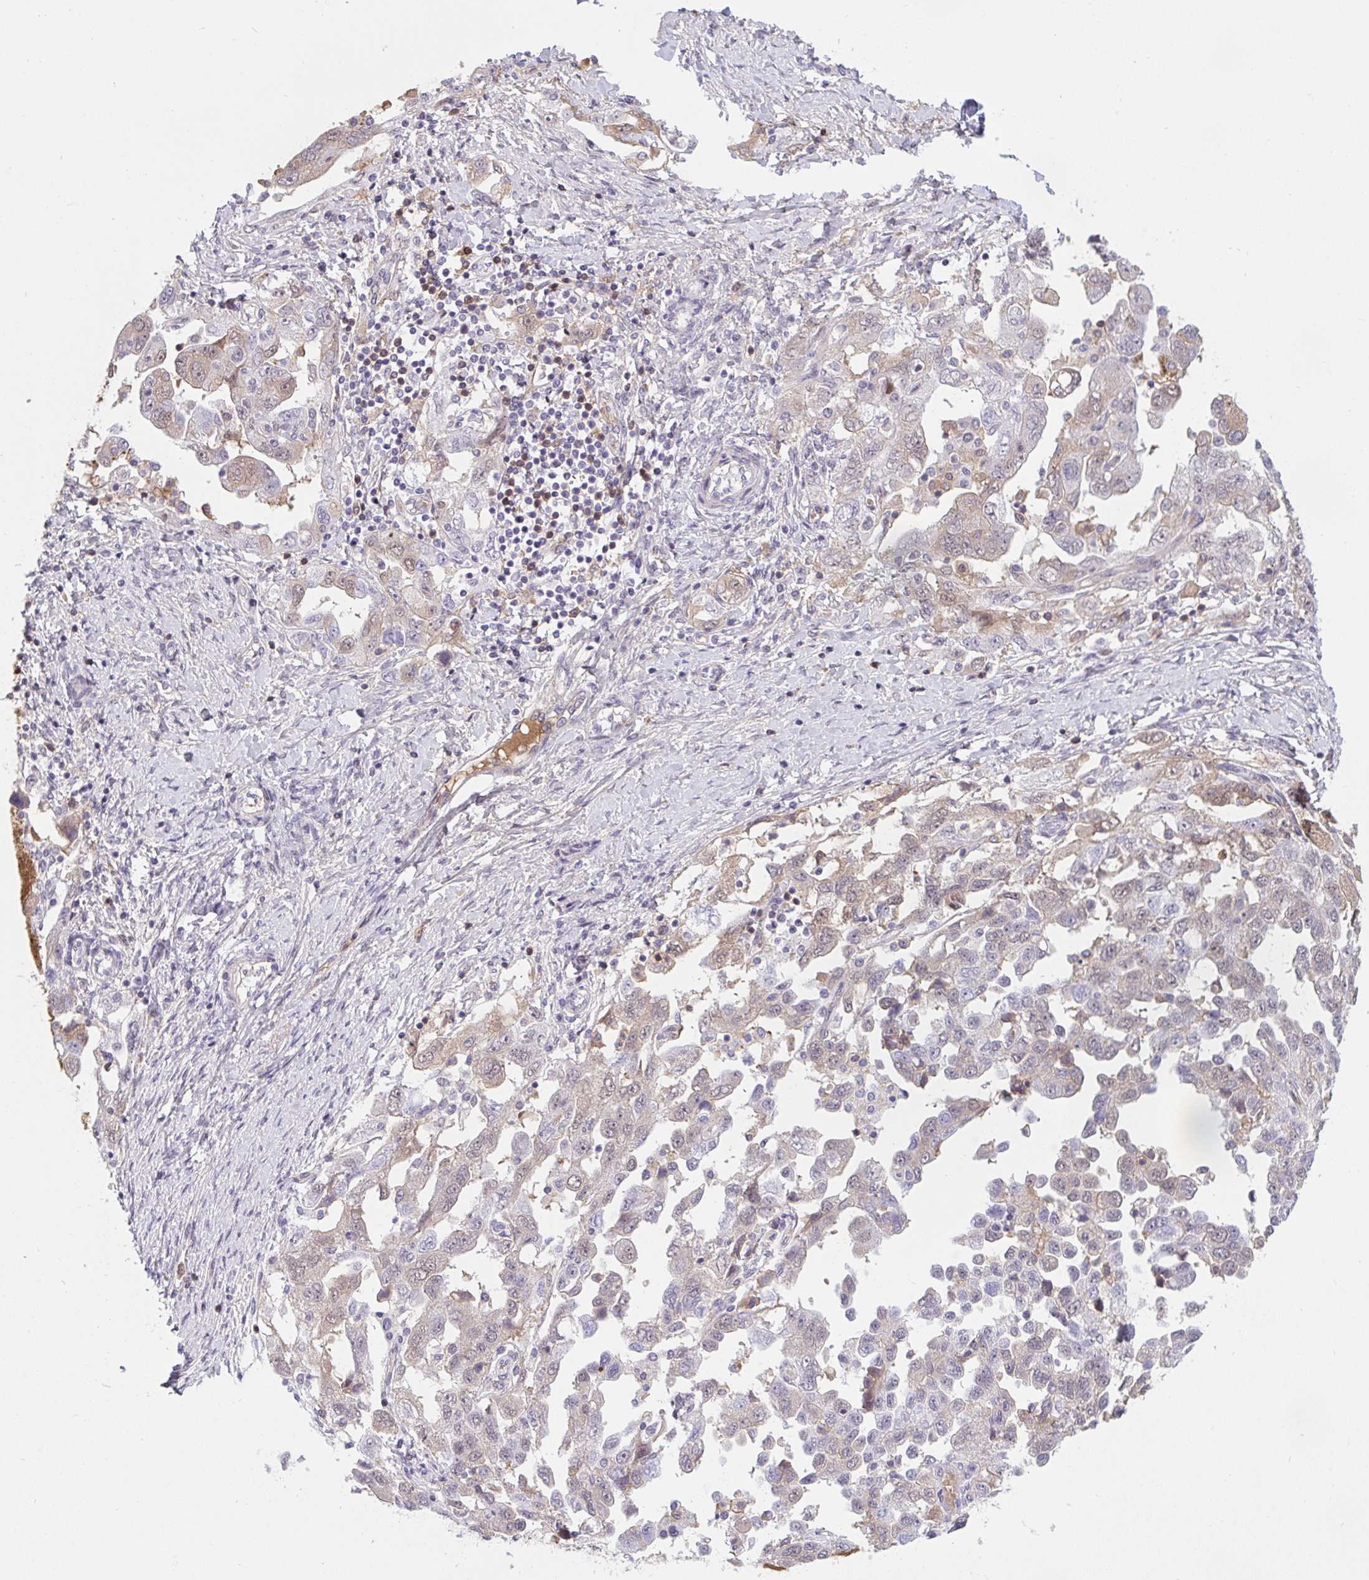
{"staining": {"intensity": "weak", "quantity": "<25%", "location": "cytoplasmic/membranous"}, "tissue": "ovarian cancer", "cell_type": "Tumor cells", "image_type": "cancer", "snomed": [{"axis": "morphology", "description": "Carcinoma, NOS"}, {"axis": "morphology", "description": "Cystadenocarcinoma, serous, NOS"}, {"axis": "topography", "description": "Ovary"}], "caption": "DAB immunohistochemical staining of carcinoma (ovarian) exhibits no significant positivity in tumor cells.", "gene": "DSCAML1", "patient": {"sex": "female", "age": 69}}